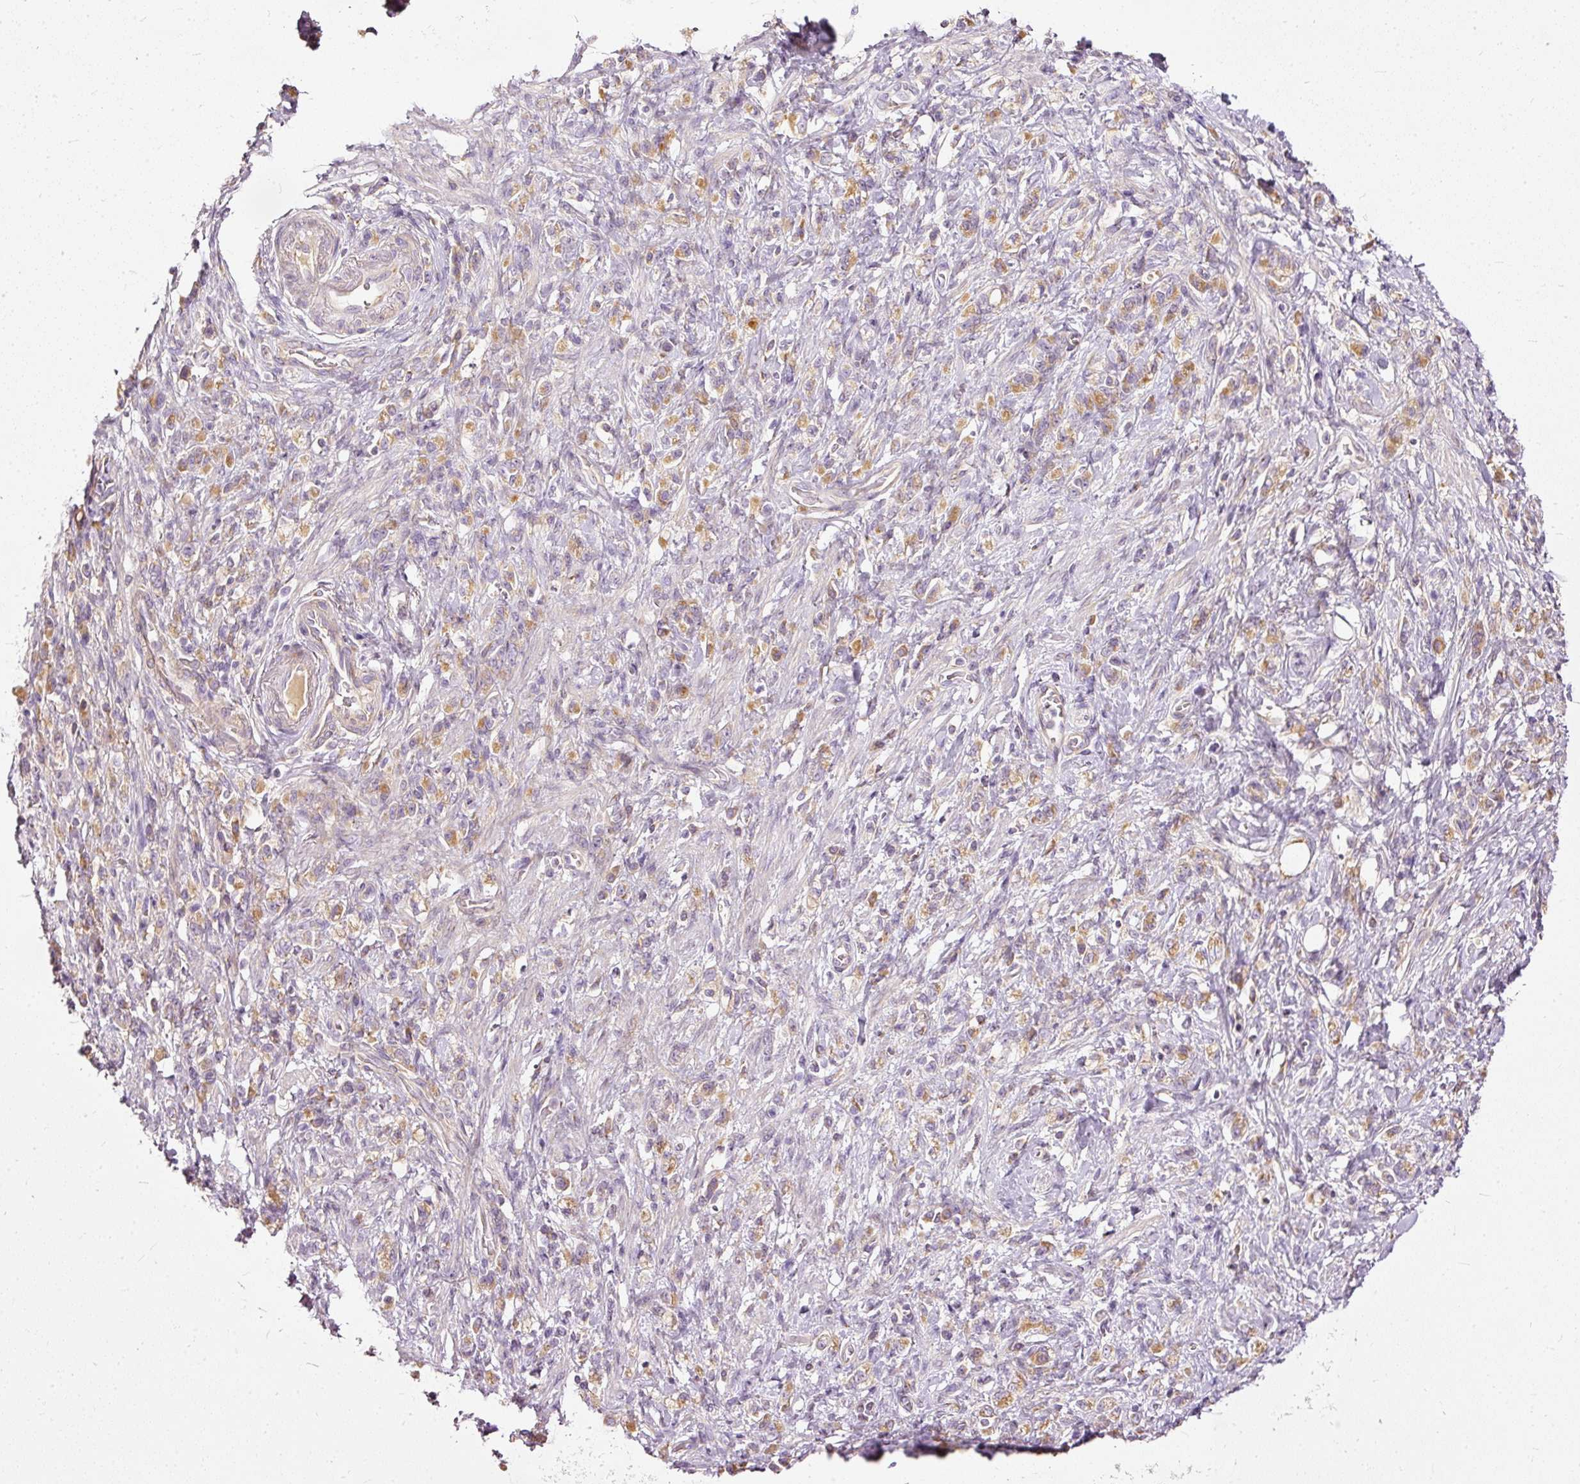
{"staining": {"intensity": "moderate", "quantity": ">75%", "location": "cytoplasmic/membranous"}, "tissue": "stomach cancer", "cell_type": "Tumor cells", "image_type": "cancer", "snomed": [{"axis": "morphology", "description": "Adenocarcinoma, NOS"}, {"axis": "topography", "description": "Stomach"}], "caption": "A micrograph of human stomach cancer stained for a protein reveals moderate cytoplasmic/membranous brown staining in tumor cells.", "gene": "PAQR9", "patient": {"sex": "male", "age": 77}}